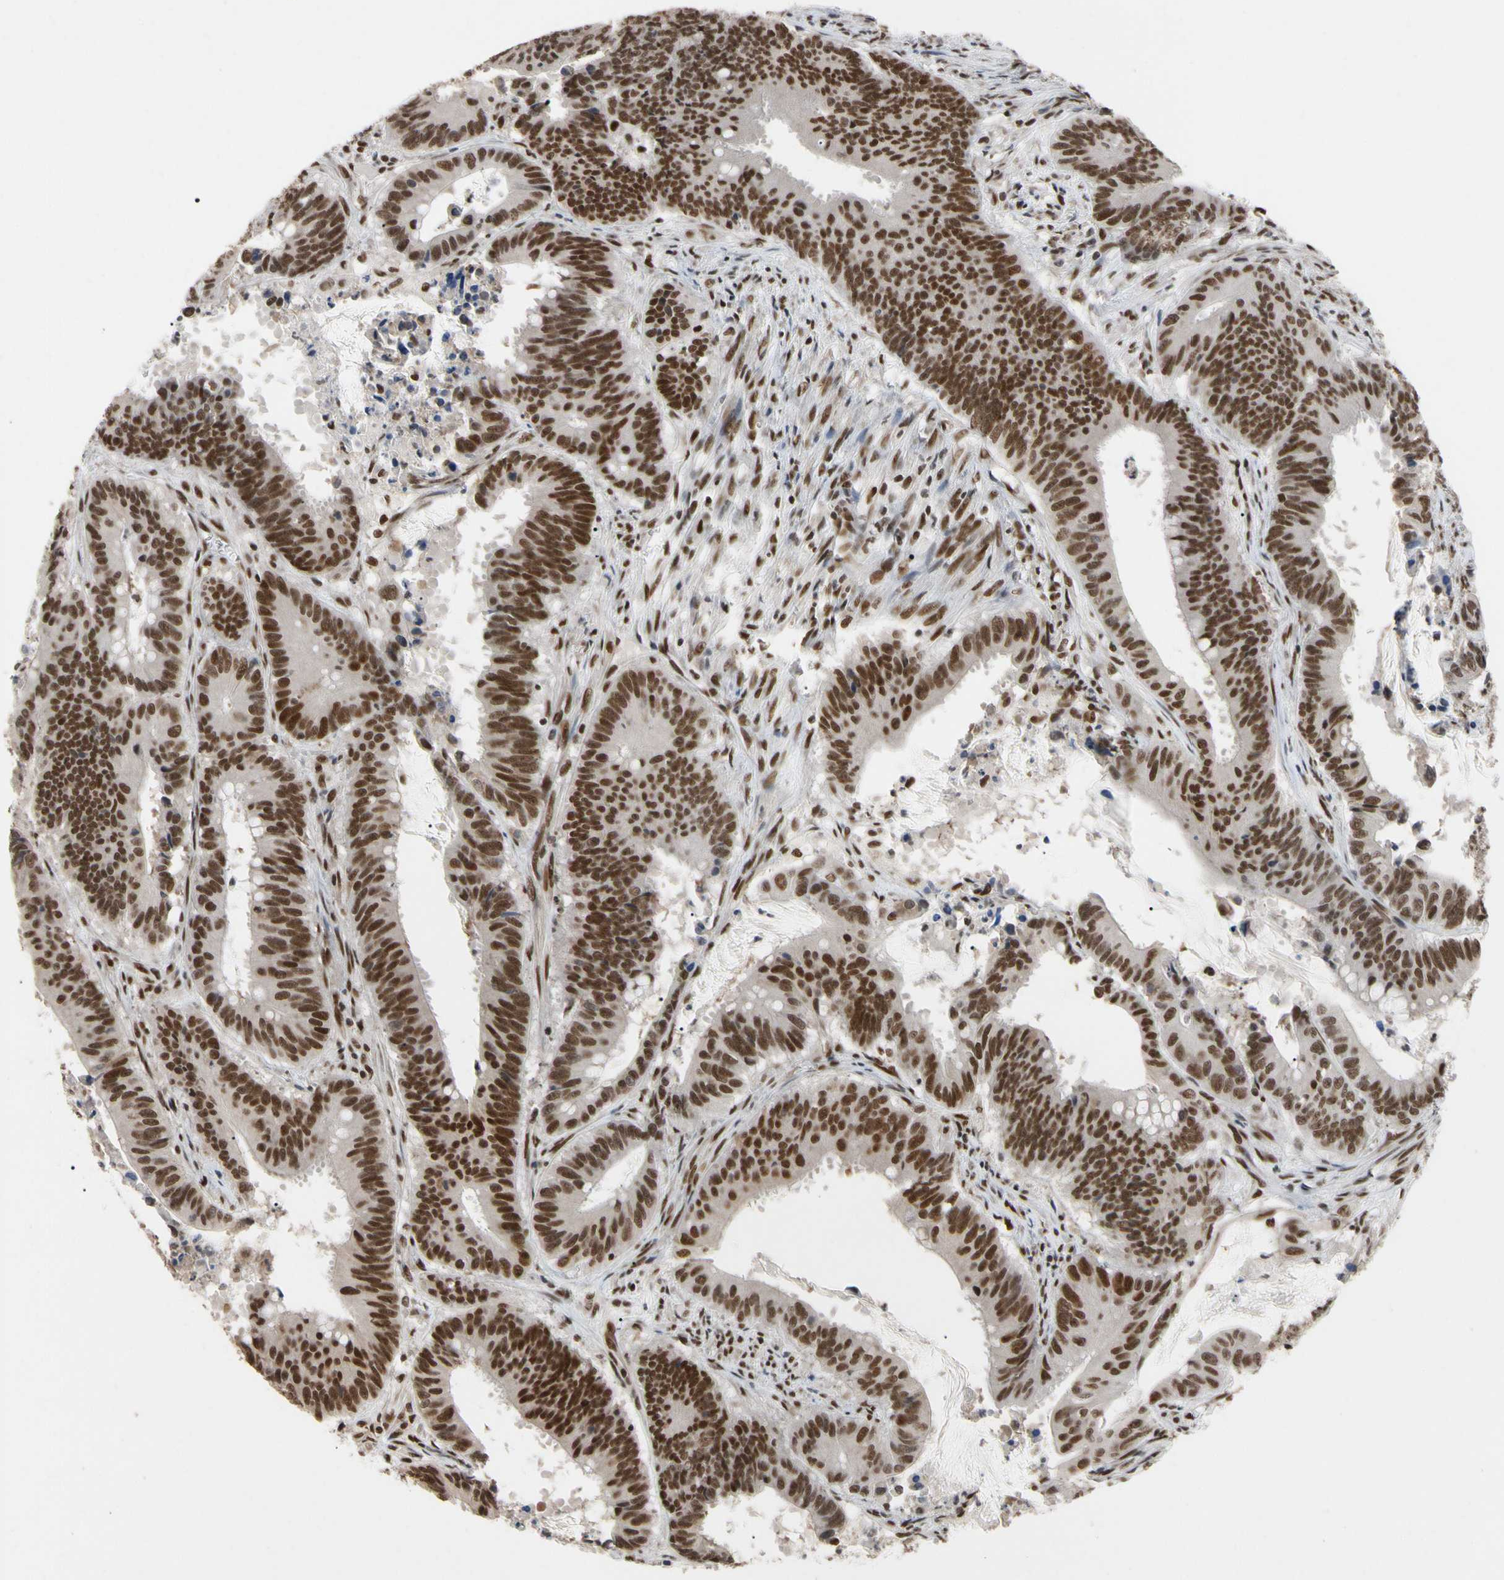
{"staining": {"intensity": "strong", "quantity": ">75%", "location": "nuclear"}, "tissue": "colorectal cancer", "cell_type": "Tumor cells", "image_type": "cancer", "snomed": [{"axis": "morphology", "description": "Adenocarcinoma, NOS"}, {"axis": "topography", "description": "Colon"}], "caption": "Colorectal adenocarcinoma stained with a protein marker shows strong staining in tumor cells.", "gene": "FAM98B", "patient": {"sex": "male", "age": 45}}